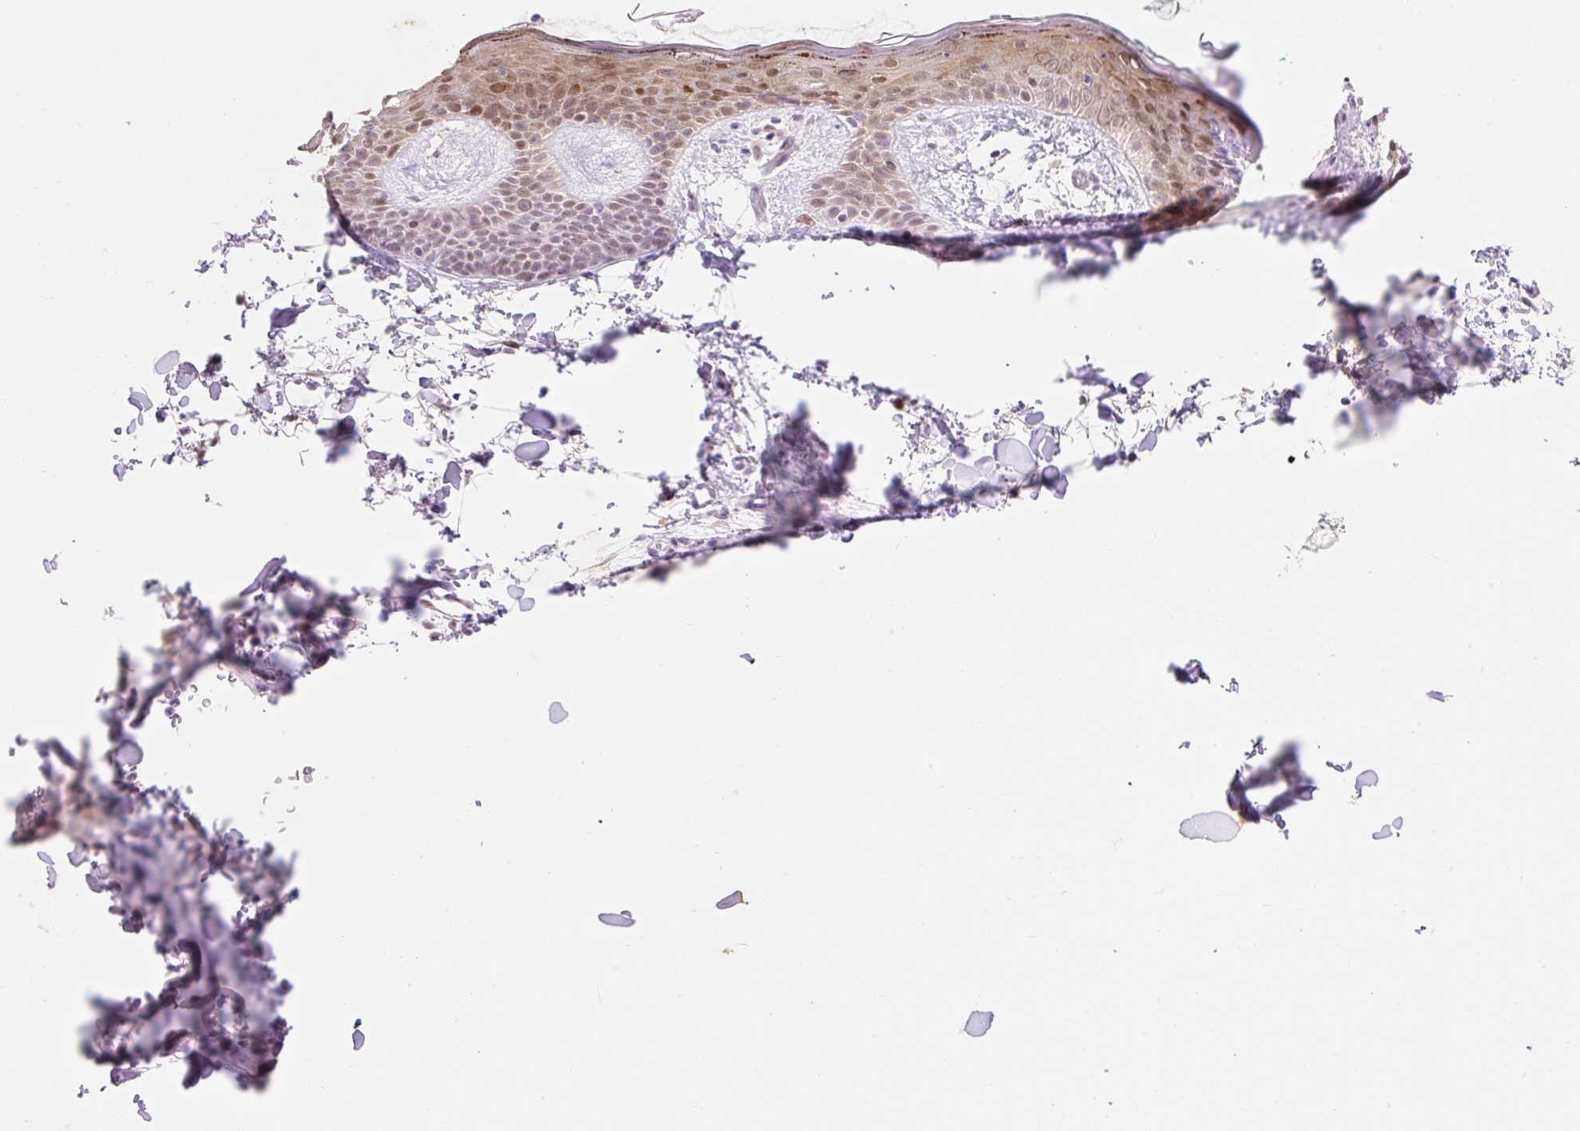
{"staining": {"intensity": "negative", "quantity": "none", "location": "none"}, "tissue": "skin", "cell_type": "Fibroblasts", "image_type": "normal", "snomed": [{"axis": "morphology", "description": "Normal tissue, NOS"}, {"axis": "topography", "description": "Skin"}], "caption": "Benign skin was stained to show a protein in brown. There is no significant expression in fibroblasts.", "gene": "H2BW1", "patient": {"sex": "male", "age": 79}}